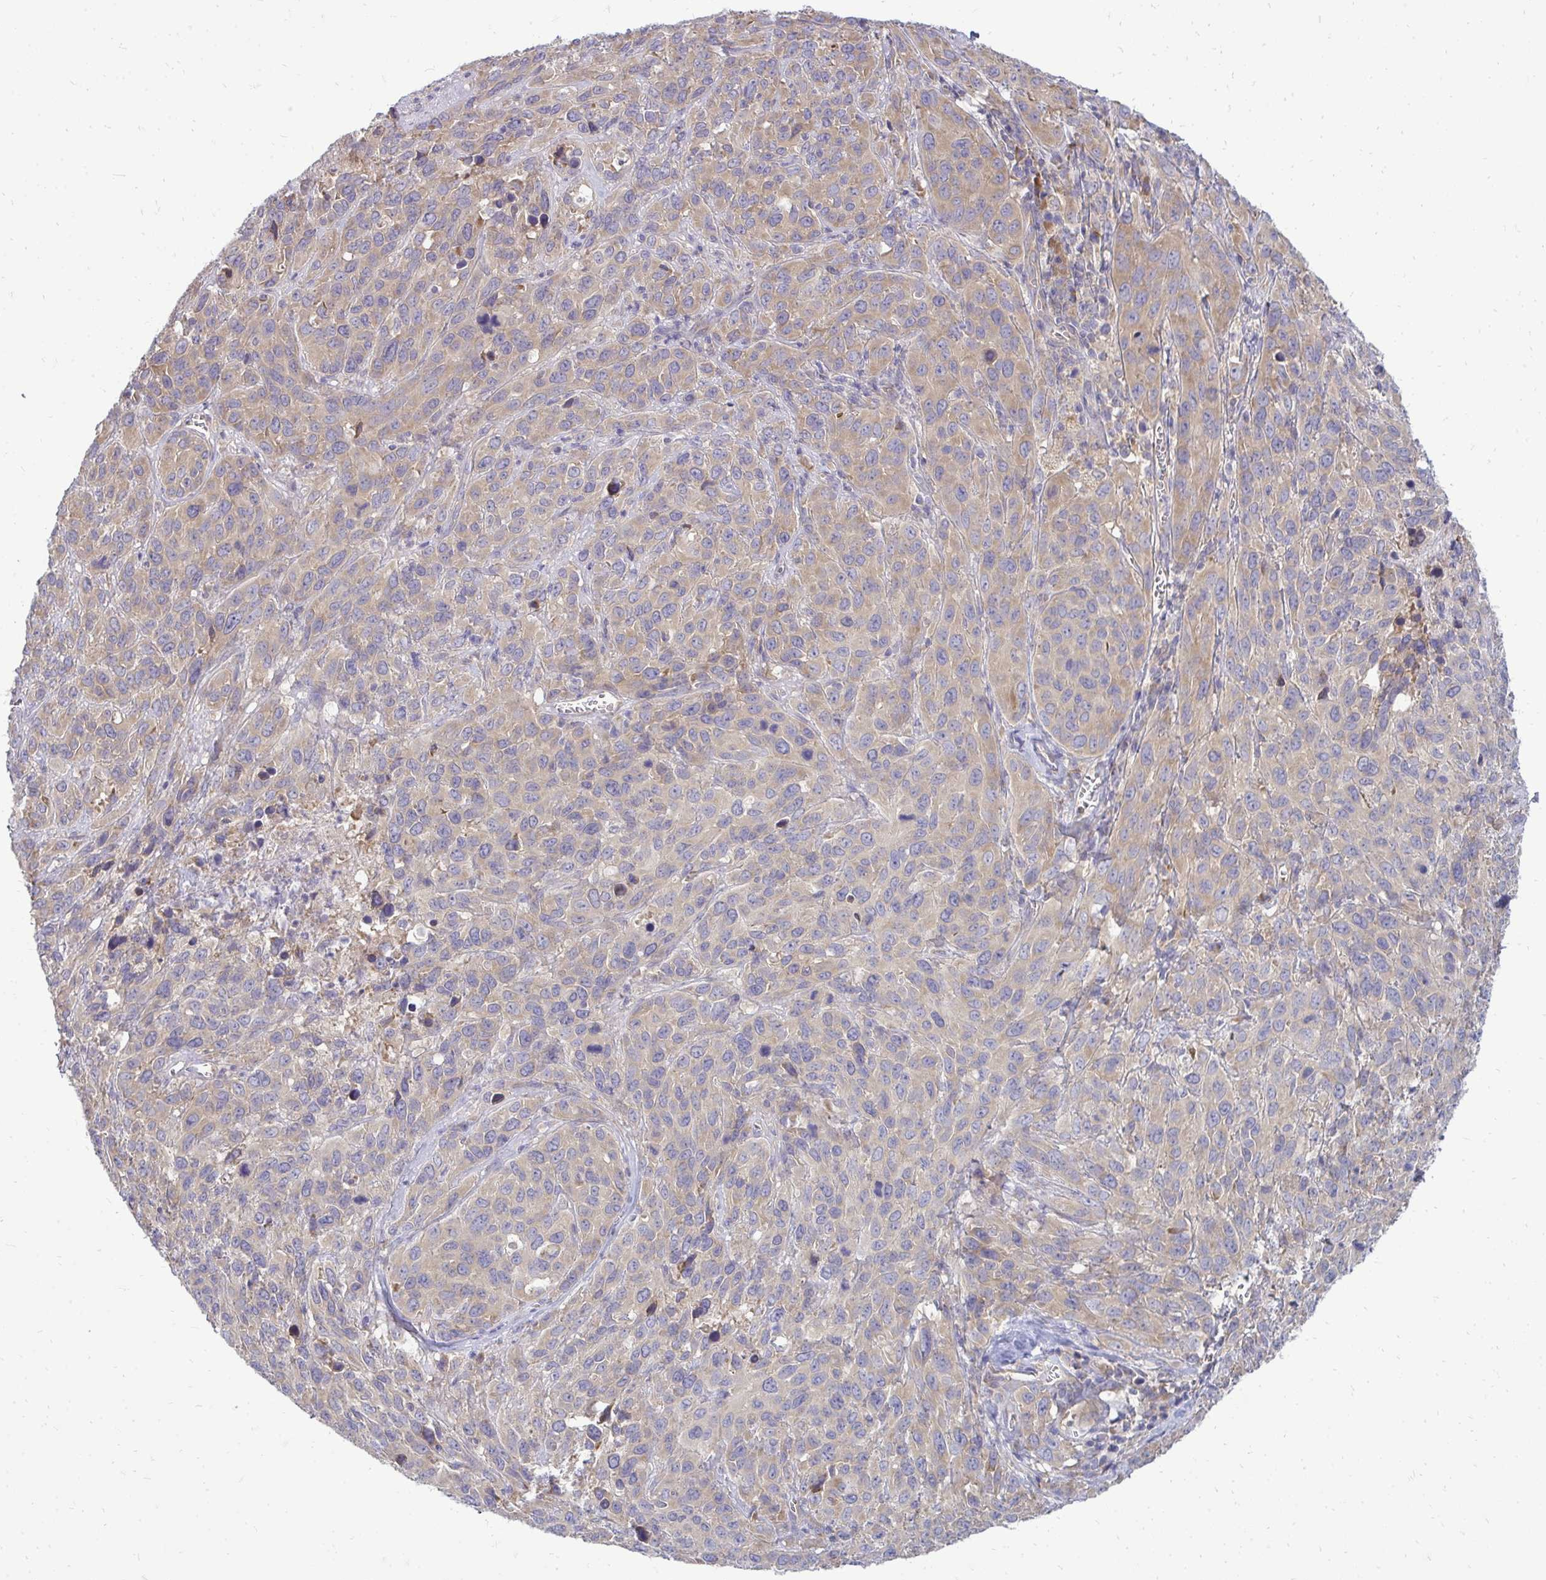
{"staining": {"intensity": "weak", "quantity": "25%-75%", "location": "cytoplasmic/membranous"}, "tissue": "cervical cancer", "cell_type": "Tumor cells", "image_type": "cancer", "snomed": [{"axis": "morphology", "description": "Normal tissue, NOS"}, {"axis": "morphology", "description": "Squamous cell carcinoma, NOS"}, {"axis": "topography", "description": "Cervix"}], "caption": "Protein staining by IHC displays weak cytoplasmic/membranous positivity in approximately 25%-75% of tumor cells in cervical squamous cell carcinoma.", "gene": "RPLP2", "patient": {"sex": "female", "age": 51}}